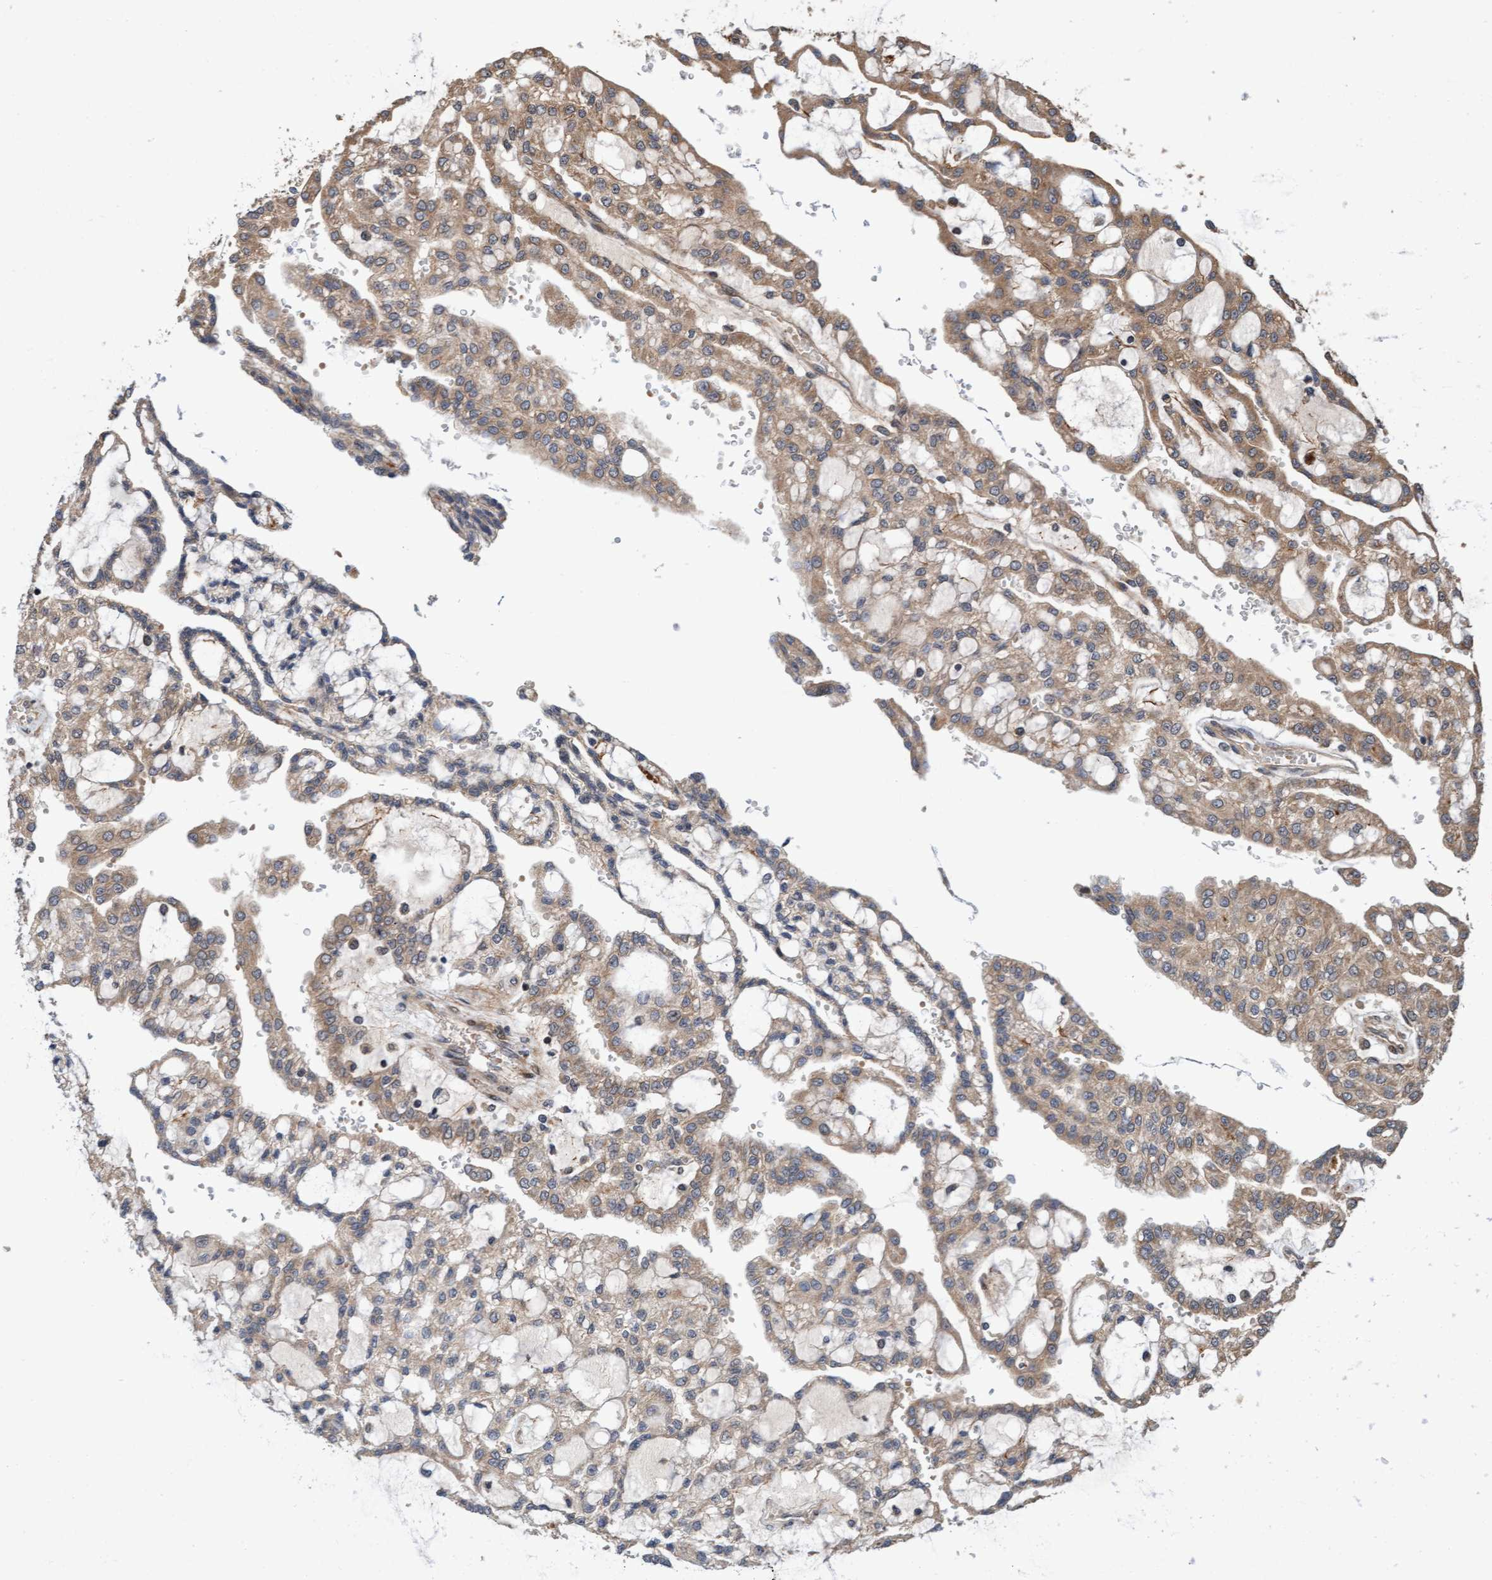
{"staining": {"intensity": "moderate", "quantity": ">75%", "location": "cytoplasmic/membranous"}, "tissue": "renal cancer", "cell_type": "Tumor cells", "image_type": "cancer", "snomed": [{"axis": "morphology", "description": "Adenocarcinoma, NOS"}, {"axis": "topography", "description": "Kidney"}], "caption": "A micrograph of renal adenocarcinoma stained for a protein demonstrates moderate cytoplasmic/membranous brown staining in tumor cells.", "gene": "MLXIP", "patient": {"sex": "male", "age": 63}}